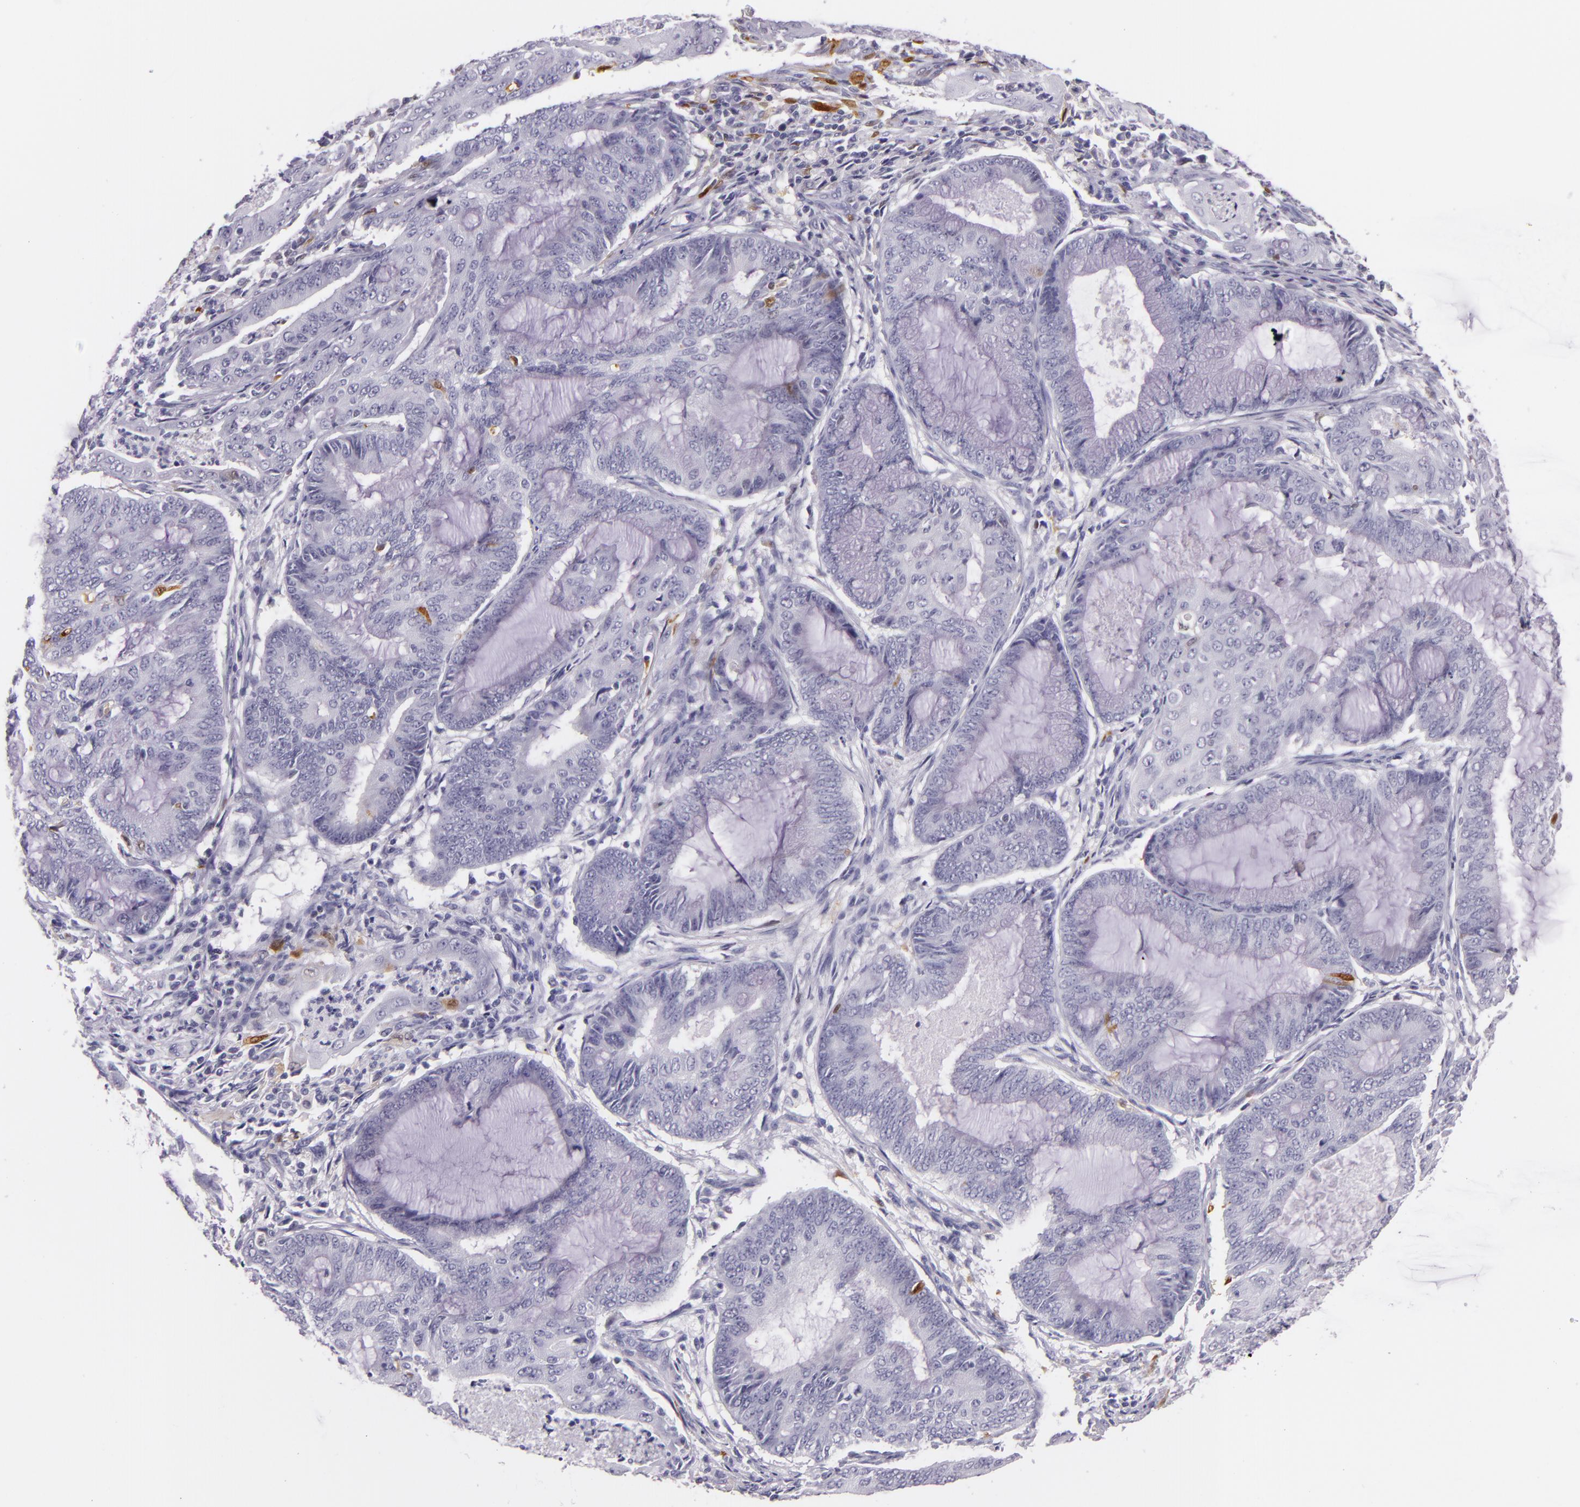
{"staining": {"intensity": "moderate", "quantity": "<25%", "location": "nuclear"}, "tissue": "endometrial cancer", "cell_type": "Tumor cells", "image_type": "cancer", "snomed": [{"axis": "morphology", "description": "Adenocarcinoma, NOS"}, {"axis": "topography", "description": "Endometrium"}], "caption": "The micrograph displays immunohistochemical staining of endometrial adenocarcinoma. There is moderate nuclear staining is appreciated in about <25% of tumor cells.", "gene": "MT1A", "patient": {"sex": "female", "age": 63}}